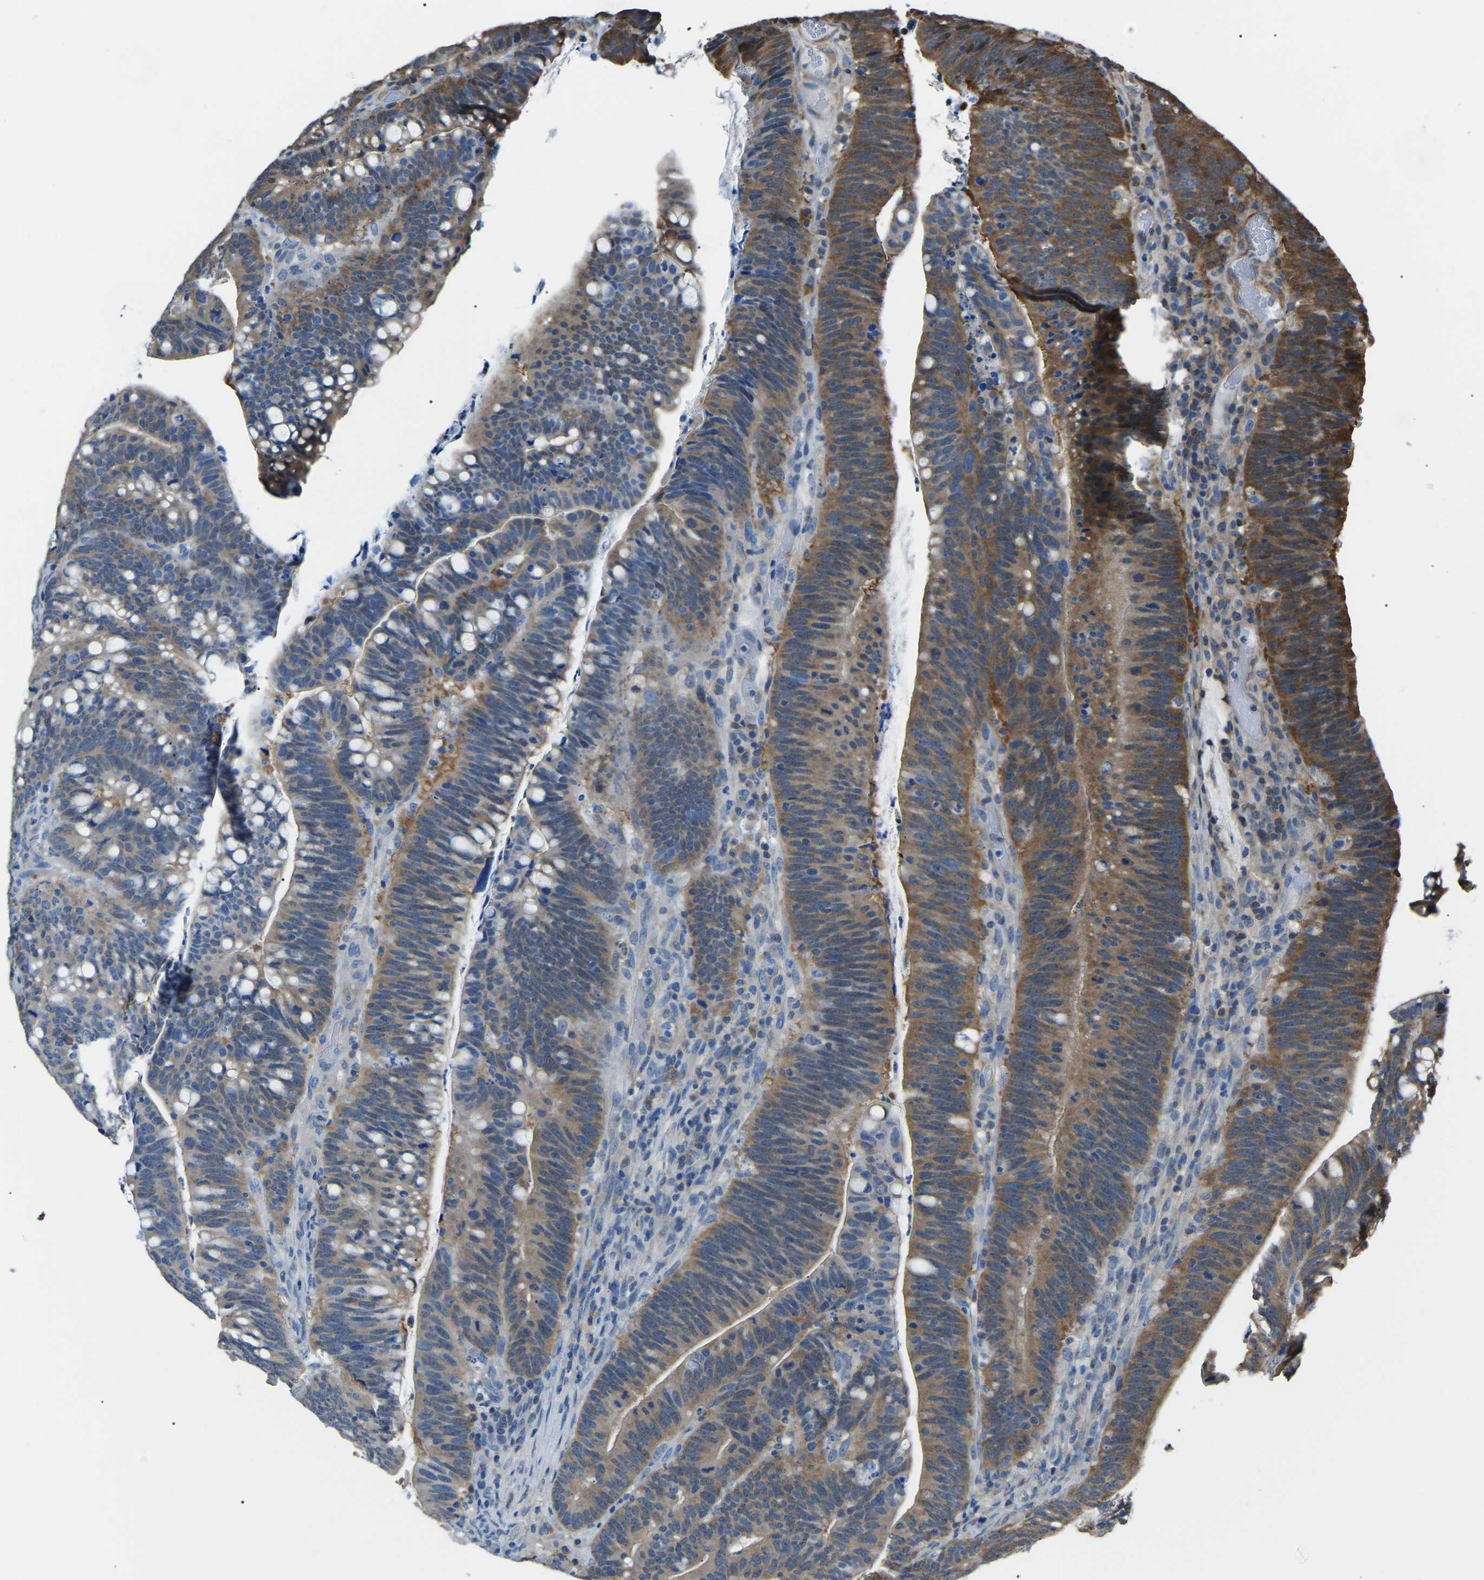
{"staining": {"intensity": "moderate", "quantity": ">75%", "location": "cytoplasmic/membranous"}, "tissue": "colorectal cancer", "cell_type": "Tumor cells", "image_type": "cancer", "snomed": [{"axis": "morphology", "description": "Normal tissue, NOS"}, {"axis": "morphology", "description": "Adenocarcinoma, NOS"}, {"axis": "topography", "description": "Colon"}], "caption": "An immunohistochemistry (IHC) image of neoplastic tissue is shown. Protein staining in brown shows moderate cytoplasmic/membranous positivity in colorectal cancer (adenocarcinoma) within tumor cells. Nuclei are stained in blue.", "gene": "PDCD5", "patient": {"sex": "female", "age": 66}}